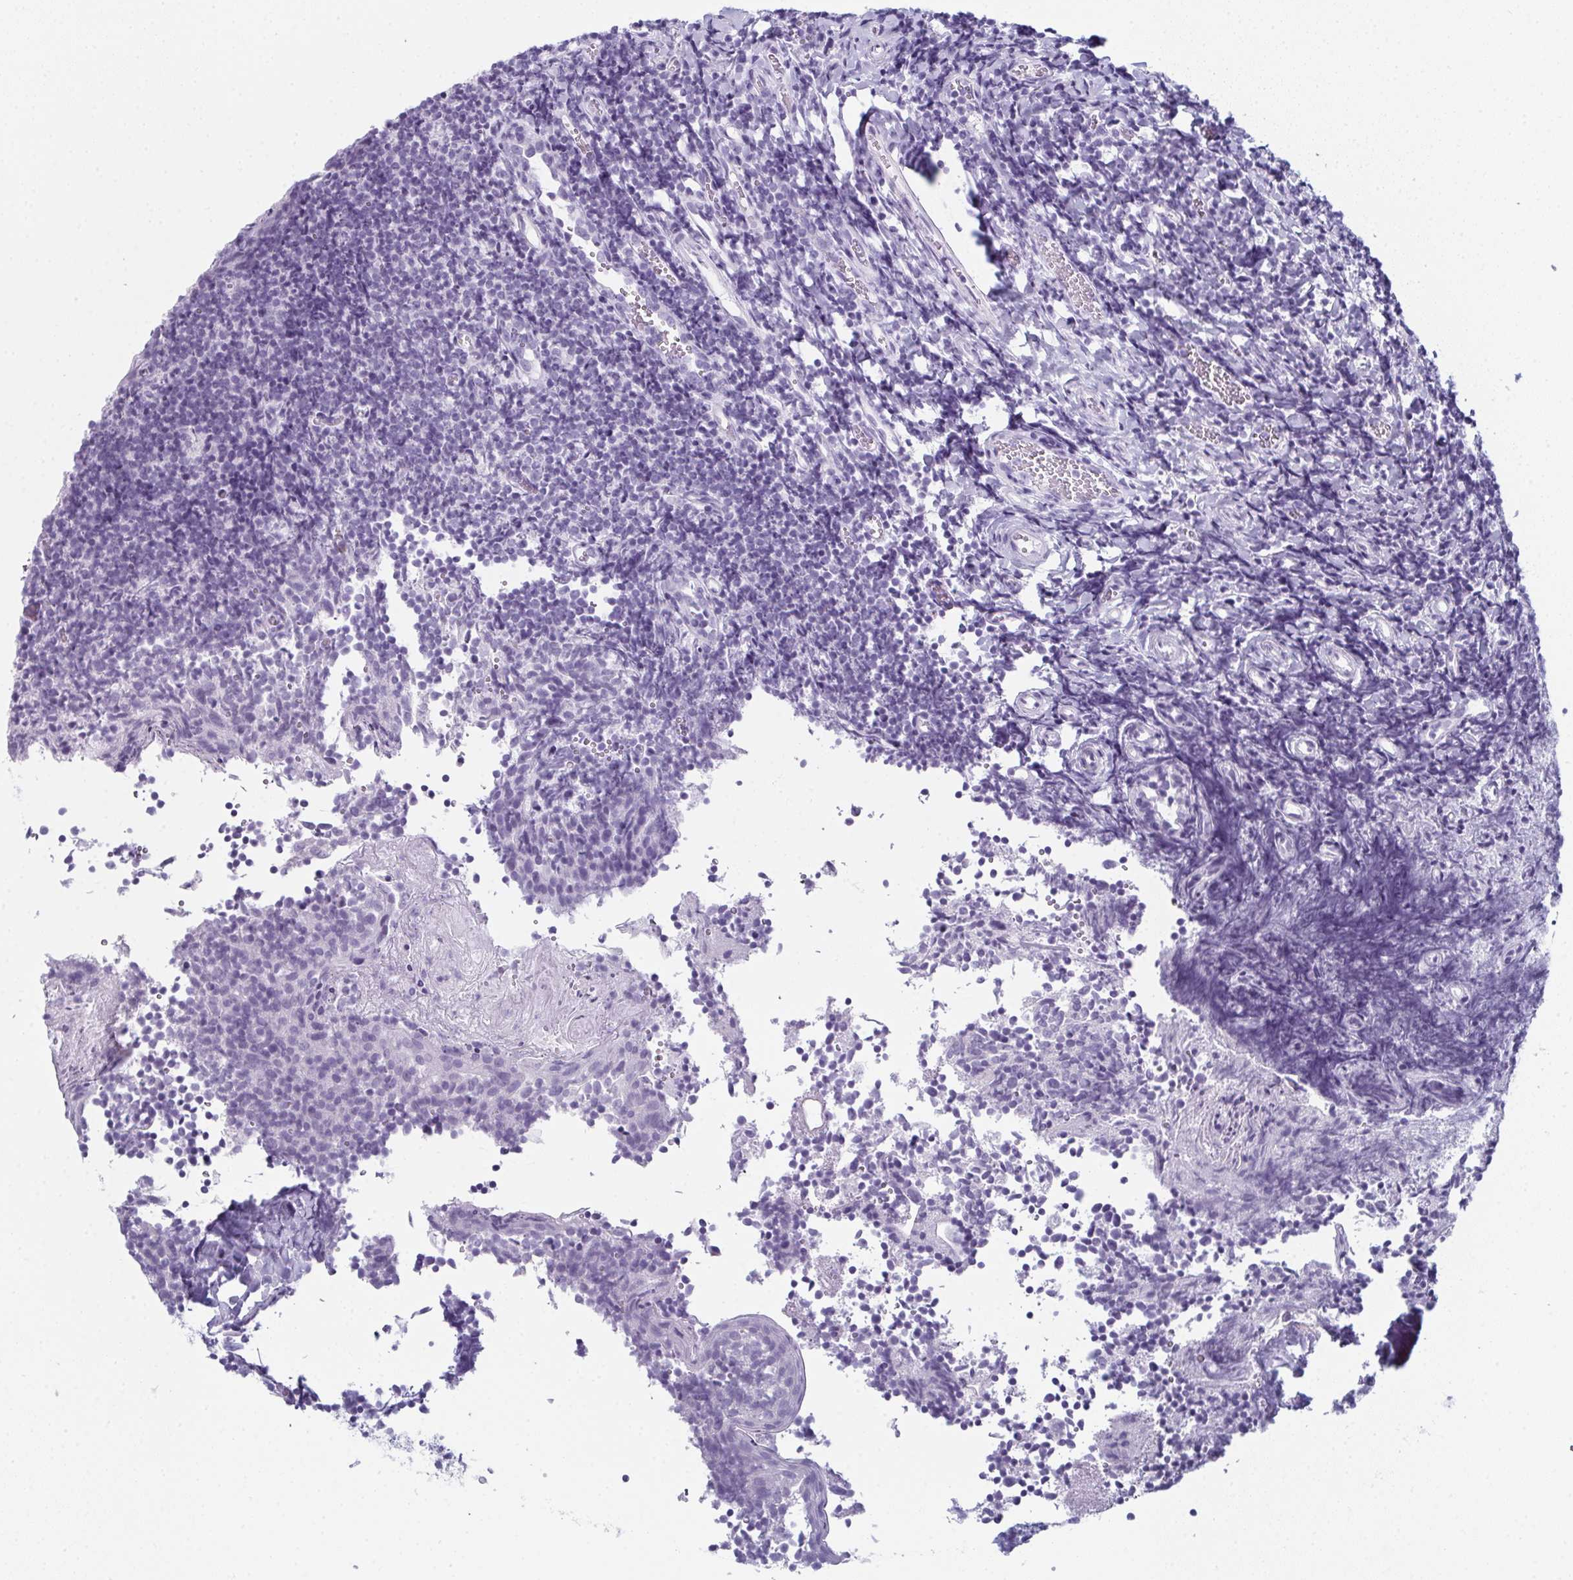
{"staining": {"intensity": "negative", "quantity": "none", "location": "none"}, "tissue": "tonsil", "cell_type": "Germinal center cells", "image_type": "normal", "snomed": [{"axis": "morphology", "description": "Normal tissue, NOS"}, {"axis": "topography", "description": "Tonsil"}], "caption": "This photomicrograph is of normal tonsil stained with IHC to label a protein in brown with the nuclei are counter-stained blue. There is no positivity in germinal center cells.", "gene": "ENKUR", "patient": {"sex": "female", "age": 10}}